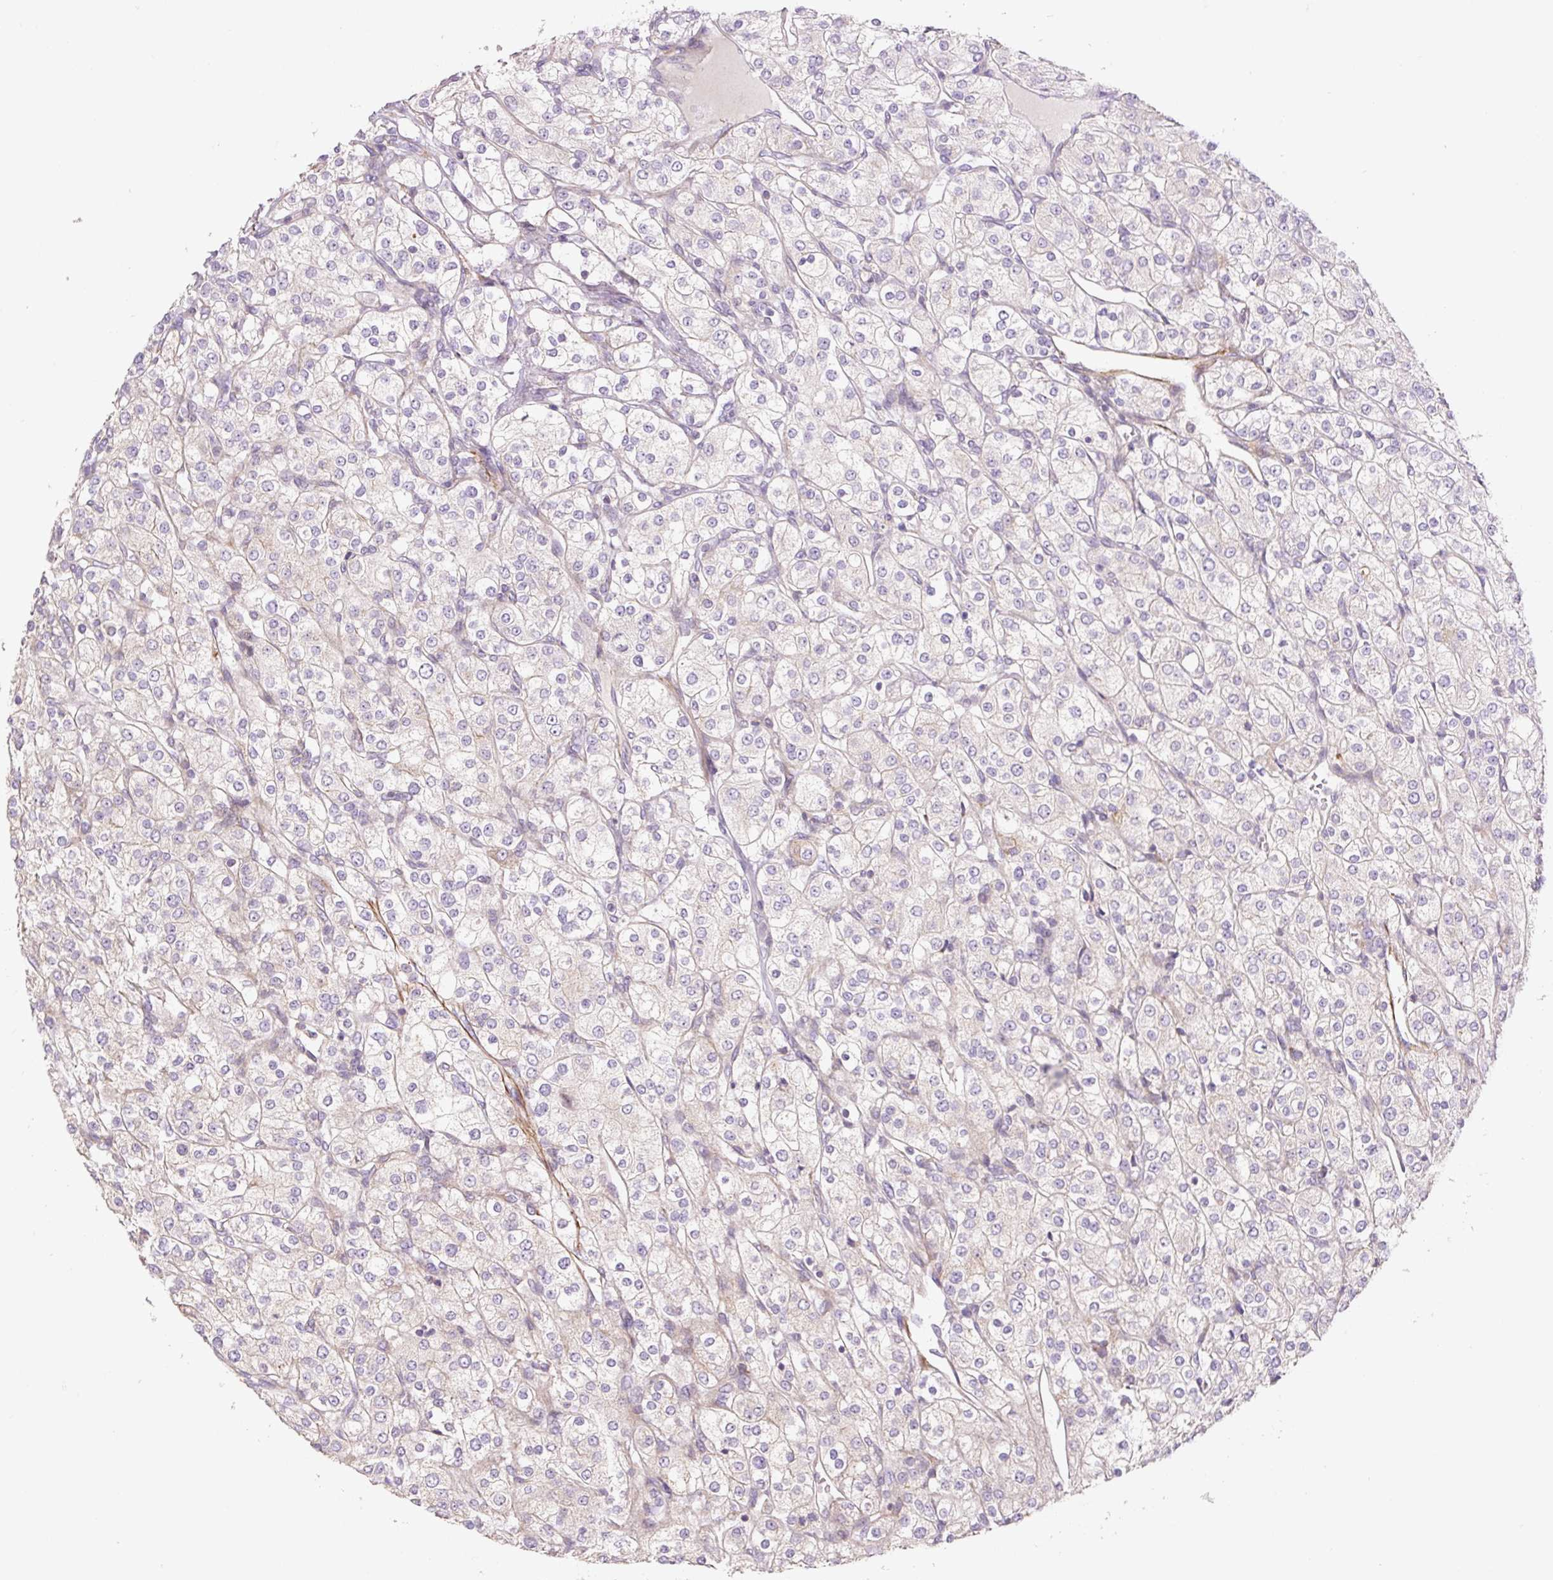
{"staining": {"intensity": "negative", "quantity": "none", "location": "none"}, "tissue": "renal cancer", "cell_type": "Tumor cells", "image_type": "cancer", "snomed": [{"axis": "morphology", "description": "Adenocarcinoma, NOS"}, {"axis": "topography", "description": "Kidney"}], "caption": "Protein analysis of renal cancer (adenocarcinoma) demonstrates no significant staining in tumor cells.", "gene": "CCNI2", "patient": {"sex": "male", "age": 80}}